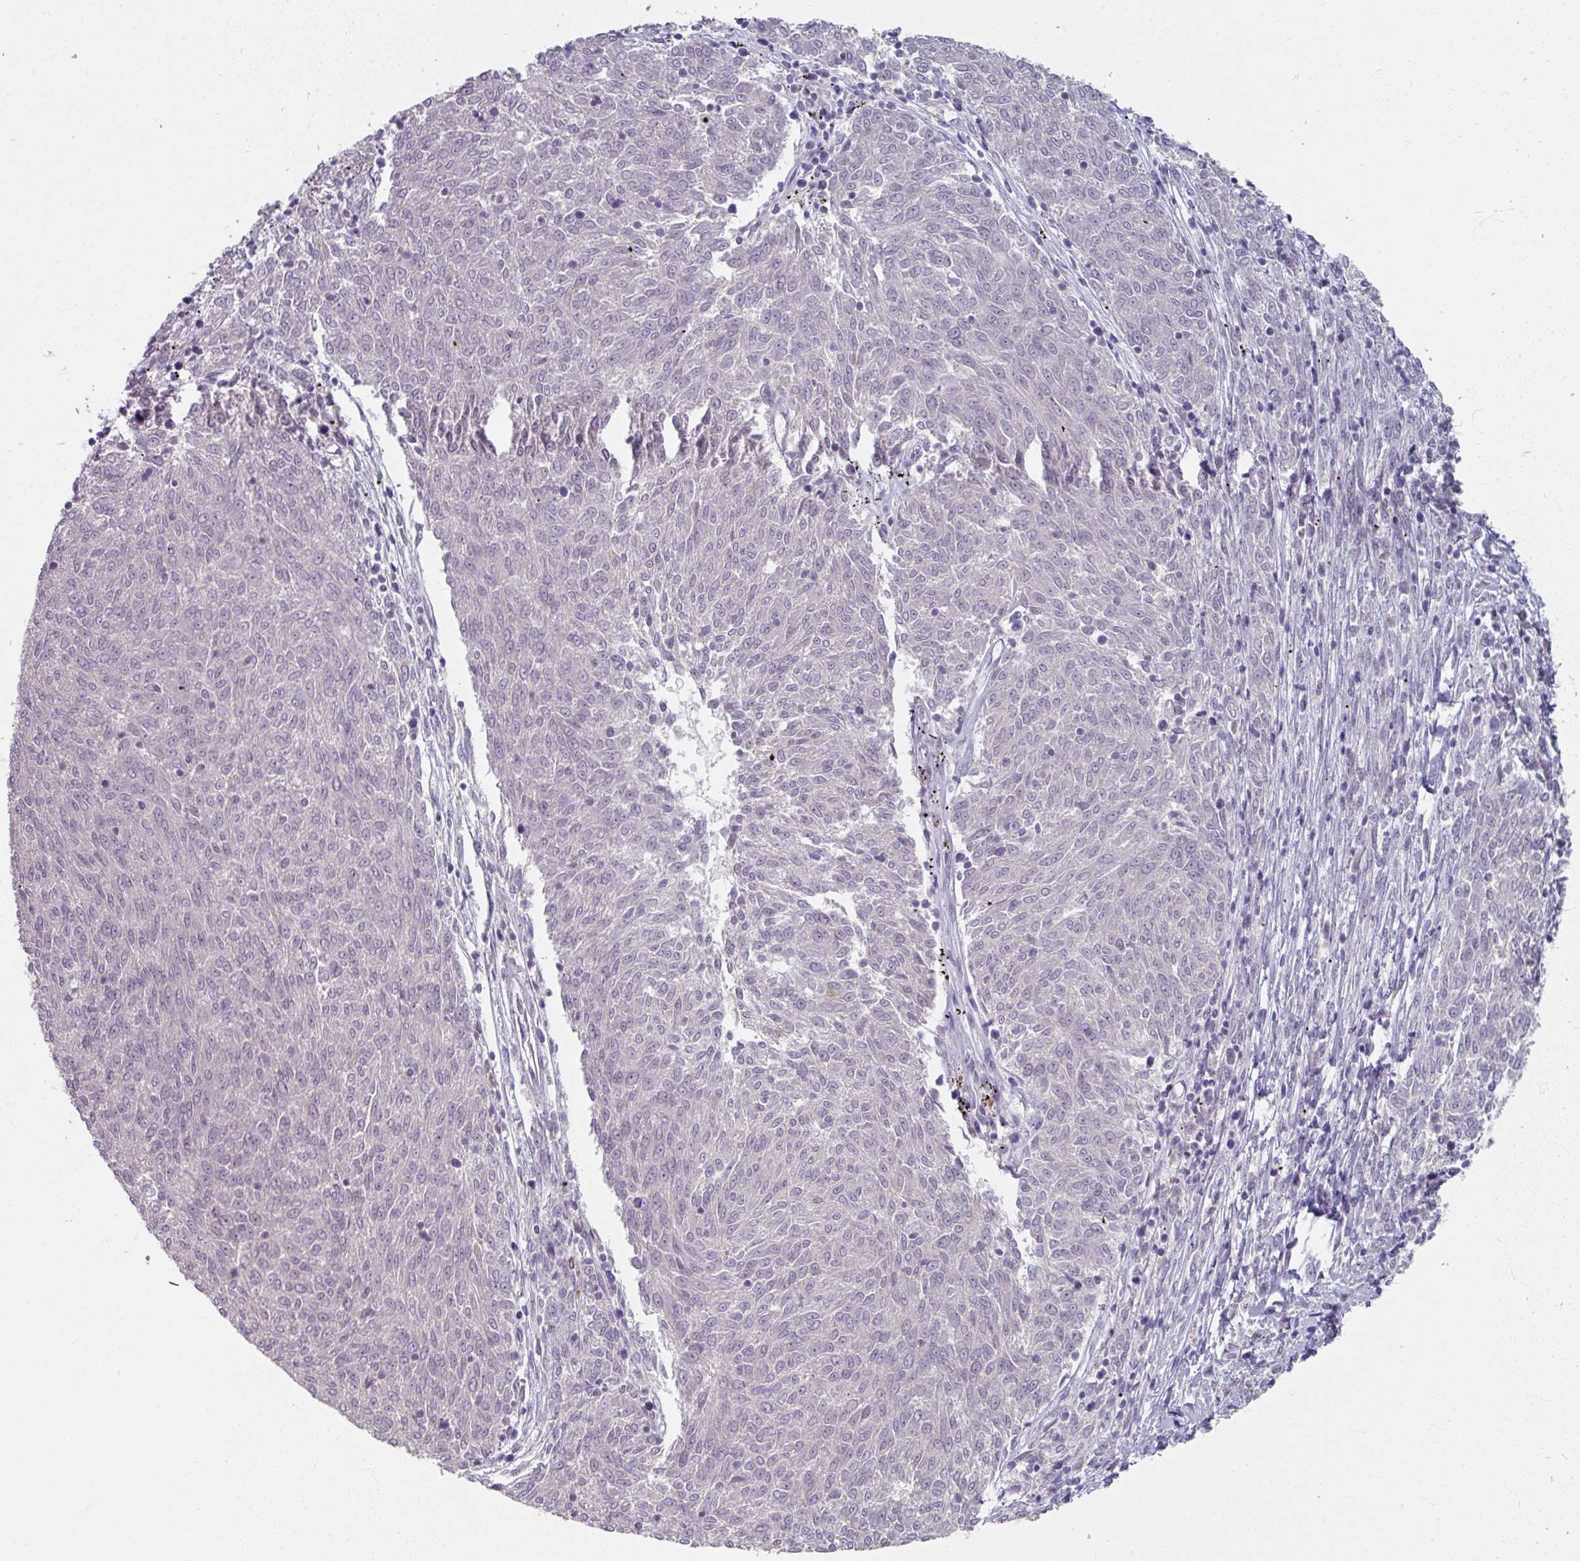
{"staining": {"intensity": "negative", "quantity": "none", "location": "none"}, "tissue": "melanoma", "cell_type": "Tumor cells", "image_type": "cancer", "snomed": [{"axis": "morphology", "description": "Malignant melanoma, NOS"}, {"axis": "topography", "description": "Skin"}], "caption": "High power microscopy histopathology image of an immunohistochemistry (IHC) image of malignant melanoma, revealing no significant staining in tumor cells. The staining was performed using DAB (3,3'-diaminobenzidine) to visualize the protein expression in brown, while the nuclei were stained in blue with hematoxylin (Magnification: 20x).", "gene": "KMT5C", "patient": {"sex": "female", "age": 72}}